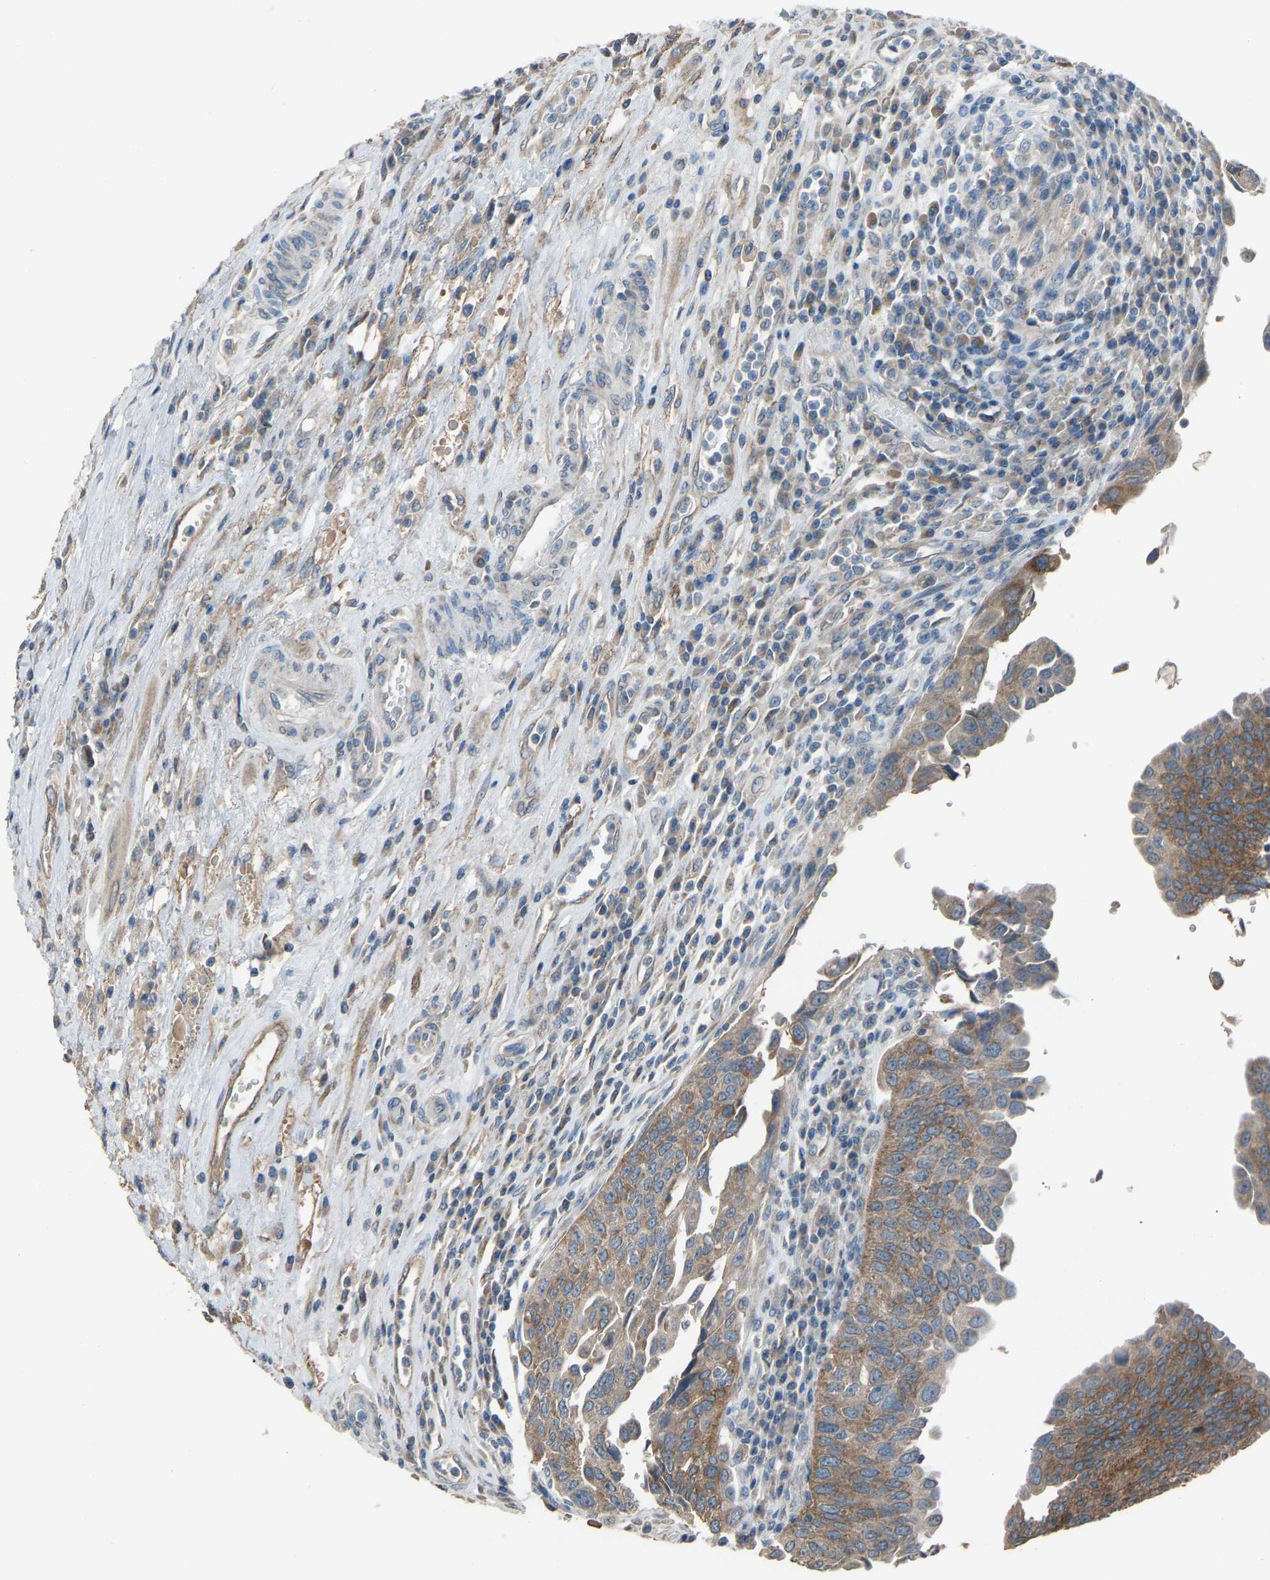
{"staining": {"intensity": "moderate", "quantity": ">75%", "location": "cytoplasmic/membranous"}, "tissue": "urothelial cancer", "cell_type": "Tumor cells", "image_type": "cancer", "snomed": [{"axis": "morphology", "description": "Urothelial carcinoma, High grade"}, {"axis": "topography", "description": "Urinary bladder"}], "caption": "Urothelial cancer stained with a protein marker shows moderate staining in tumor cells.", "gene": "TGFBR3", "patient": {"sex": "female", "age": 80}}